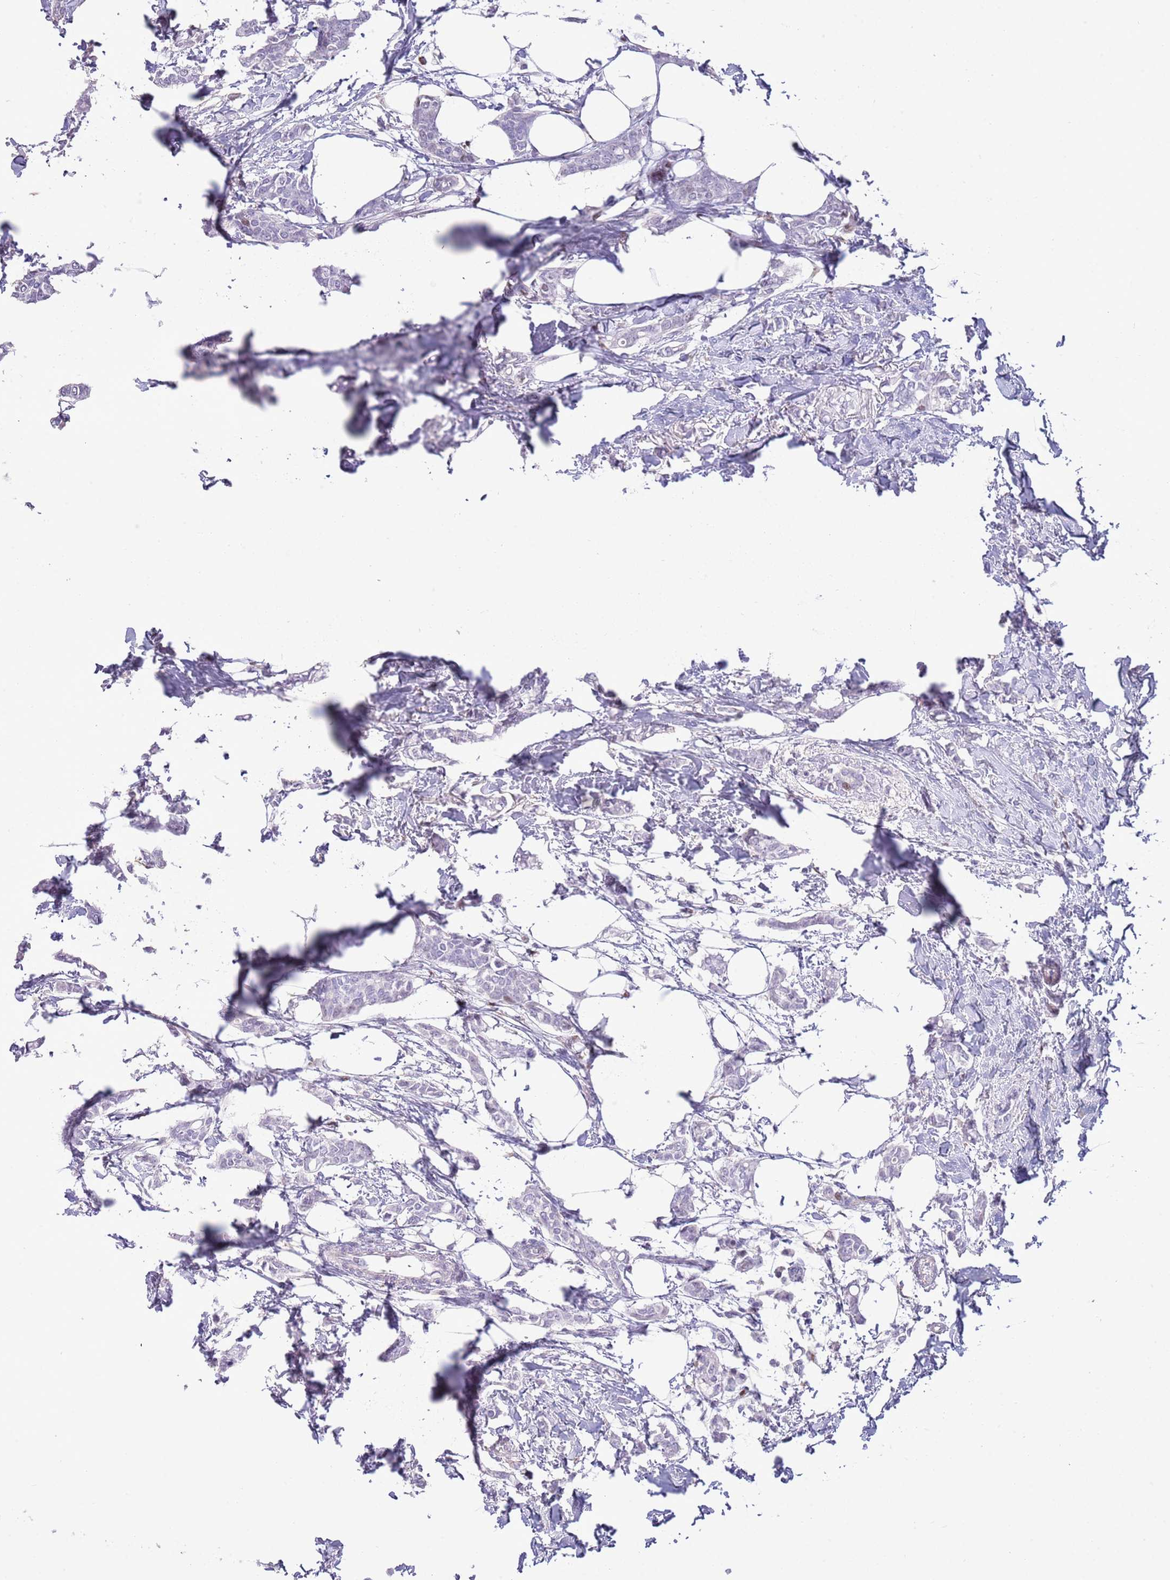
{"staining": {"intensity": "negative", "quantity": "none", "location": "none"}, "tissue": "breast cancer", "cell_type": "Tumor cells", "image_type": "cancer", "snomed": [{"axis": "morphology", "description": "Duct carcinoma"}, {"axis": "topography", "description": "Breast"}], "caption": "This is an immunohistochemistry micrograph of human breast cancer (invasive ductal carcinoma). There is no expression in tumor cells.", "gene": "ANO8", "patient": {"sex": "female", "age": 41}}